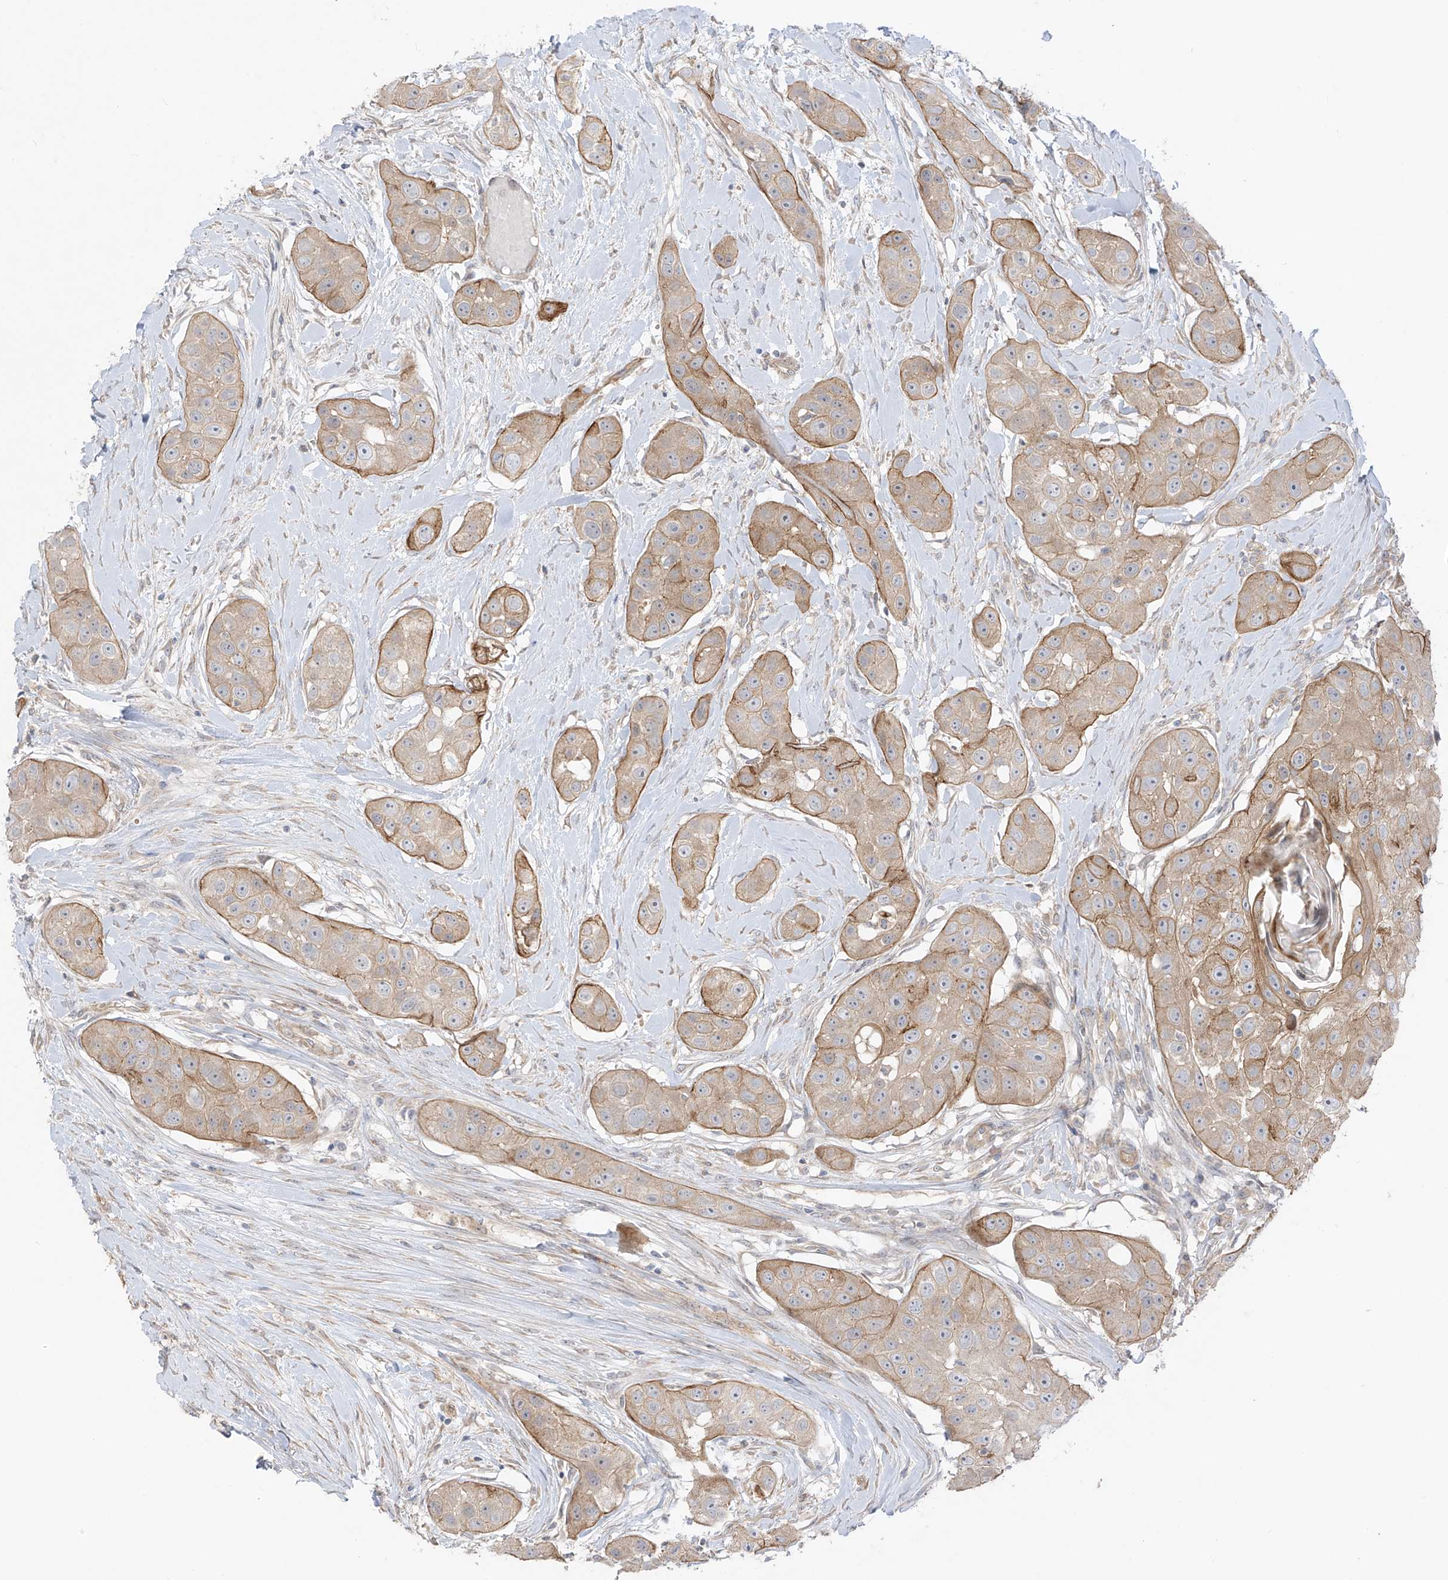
{"staining": {"intensity": "moderate", "quantity": ">75%", "location": "cytoplasmic/membranous"}, "tissue": "head and neck cancer", "cell_type": "Tumor cells", "image_type": "cancer", "snomed": [{"axis": "morphology", "description": "Normal tissue, NOS"}, {"axis": "morphology", "description": "Squamous cell carcinoma, NOS"}, {"axis": "topography", "description": "Skeletal muscle"}, {"axis": "topography", "description": "Head-Neck"}], "caption": "Head and neck squamous cell carcinoma stained with DAB immunohistochemistry (IHC) displays medium levels of moderate cytoplasmic/membranous positivity in about >75% of tumor cells. Using DAB (3,3'-diaminobenzidine) (brown) and hematoxylin (blue) stains, captured at high magnification using brightfield microscopy.", "gene": "EIPR1", "patient": {"sex": "male", "age": 51}}